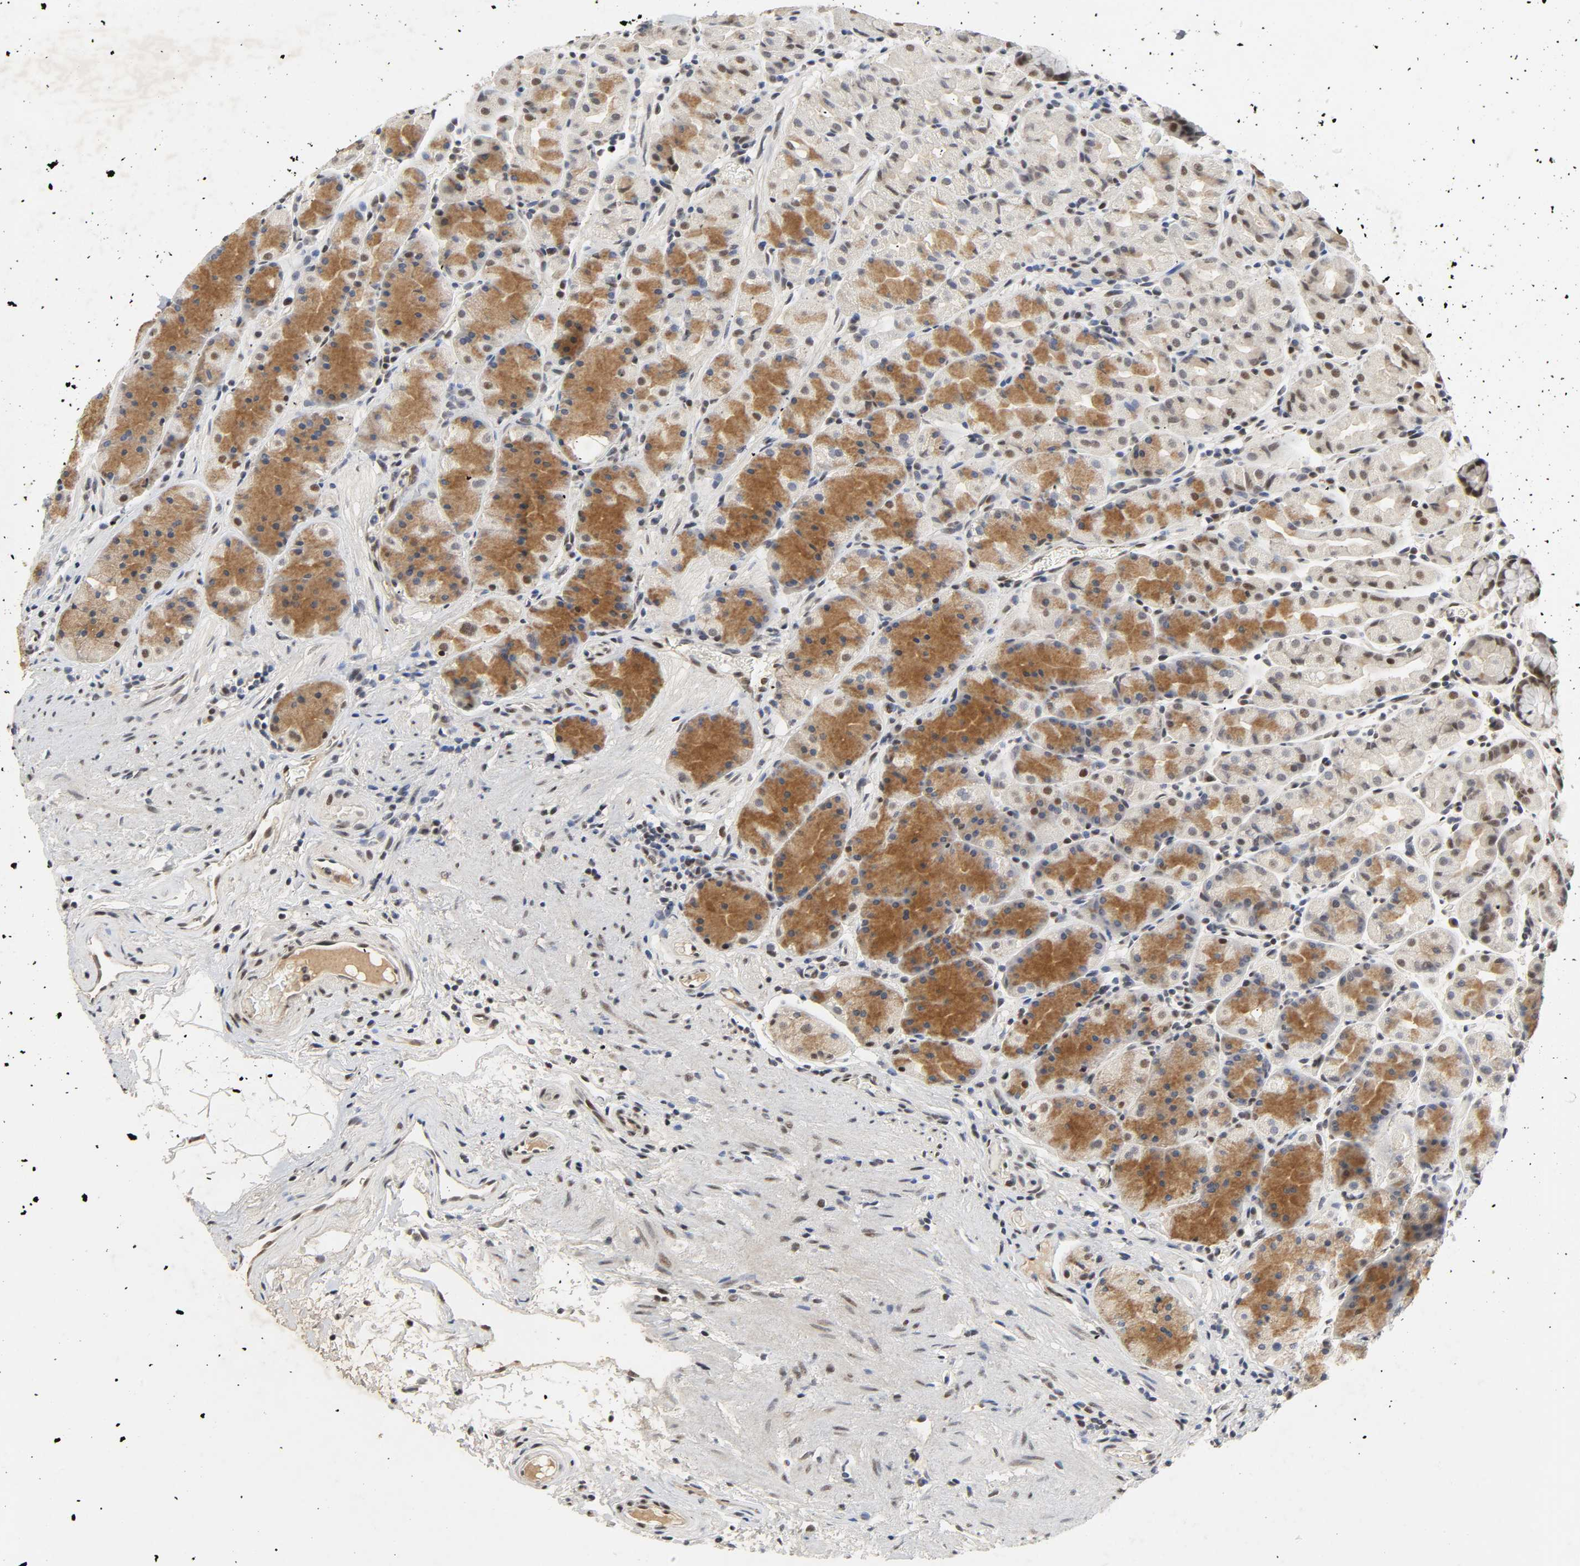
{"staining": {"intensity": "moderate", "quantity": "25%-75%", "location": "cytoplasmic/membranous,nuclear"}, "tissue": "stomach", "cell_type": "Glandular cells", "image_type": "normal", "snomed": [{"axis": "morphology", "description": "Normal tissue, NOS"}, {"axis": "topography", "description": "Stomach, lower"}], "caption": "Protein expression analysis of unremarkable stomach displays moderate cytoplasmic/membranous,nuclear expression in approximately 25%-75% of glandular cells.", "gene": "NCOA6", "patient": {"sex": "male", "age": 56}}